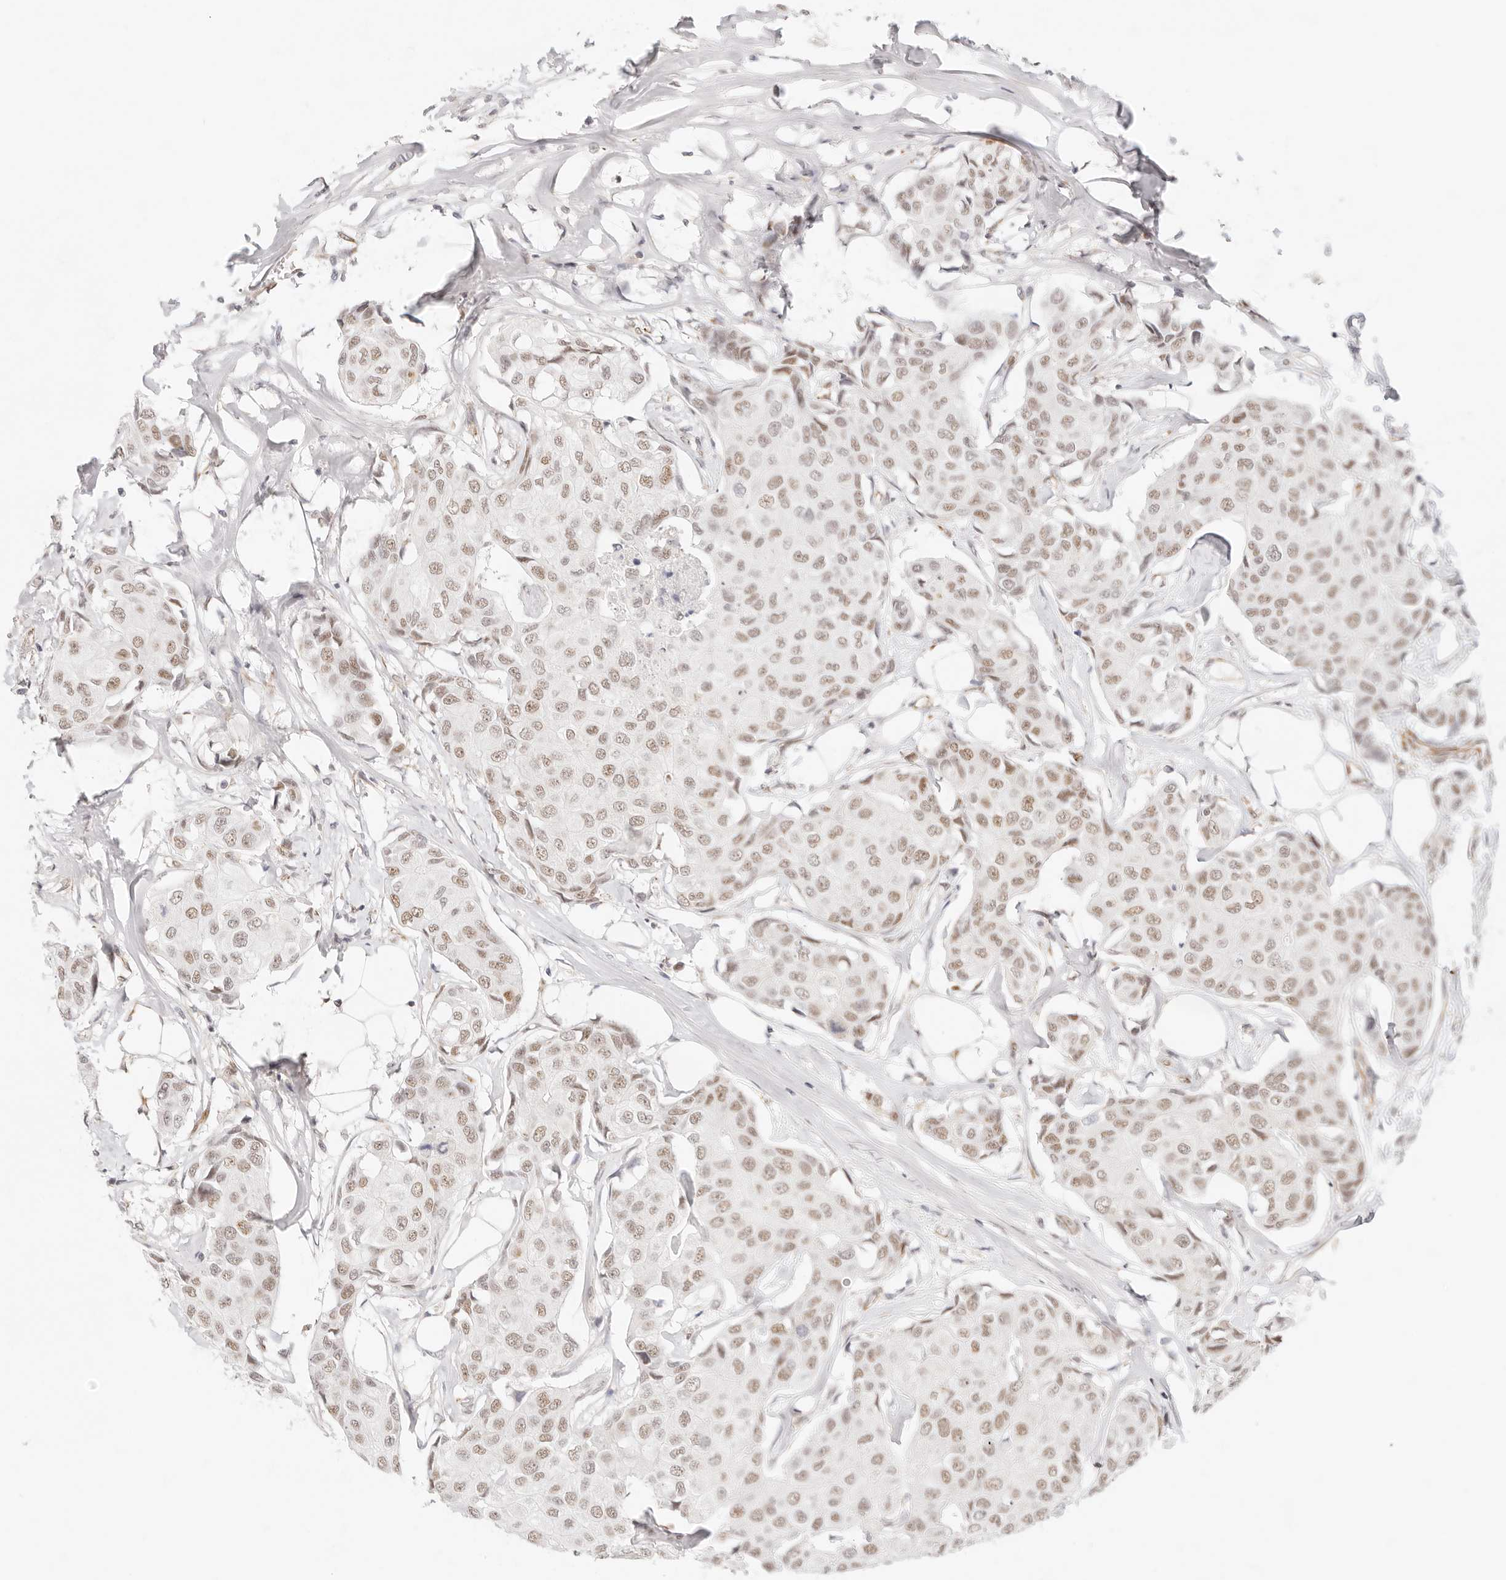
{"staining": {"intensity": "weak", "quantity": ">75%", "location": "nuclear"}, "tissue": "breast cancer", "cell_type": "Tumor cells", "image_type": "cancer", "snomed": [{"axis": "morphology", "description": "Duct carcinoma"}, {"axis": "topography", "description": "Breast"}], "caption": "There is low levels of weak nuclear staining in tumor cells of infiltrating ductal carcinoma (breast), as demonstrated by immunohistochemical staining (brown color).", "gene": "ZC3H11A", "patient": {"sex": "female", "age": 80}}